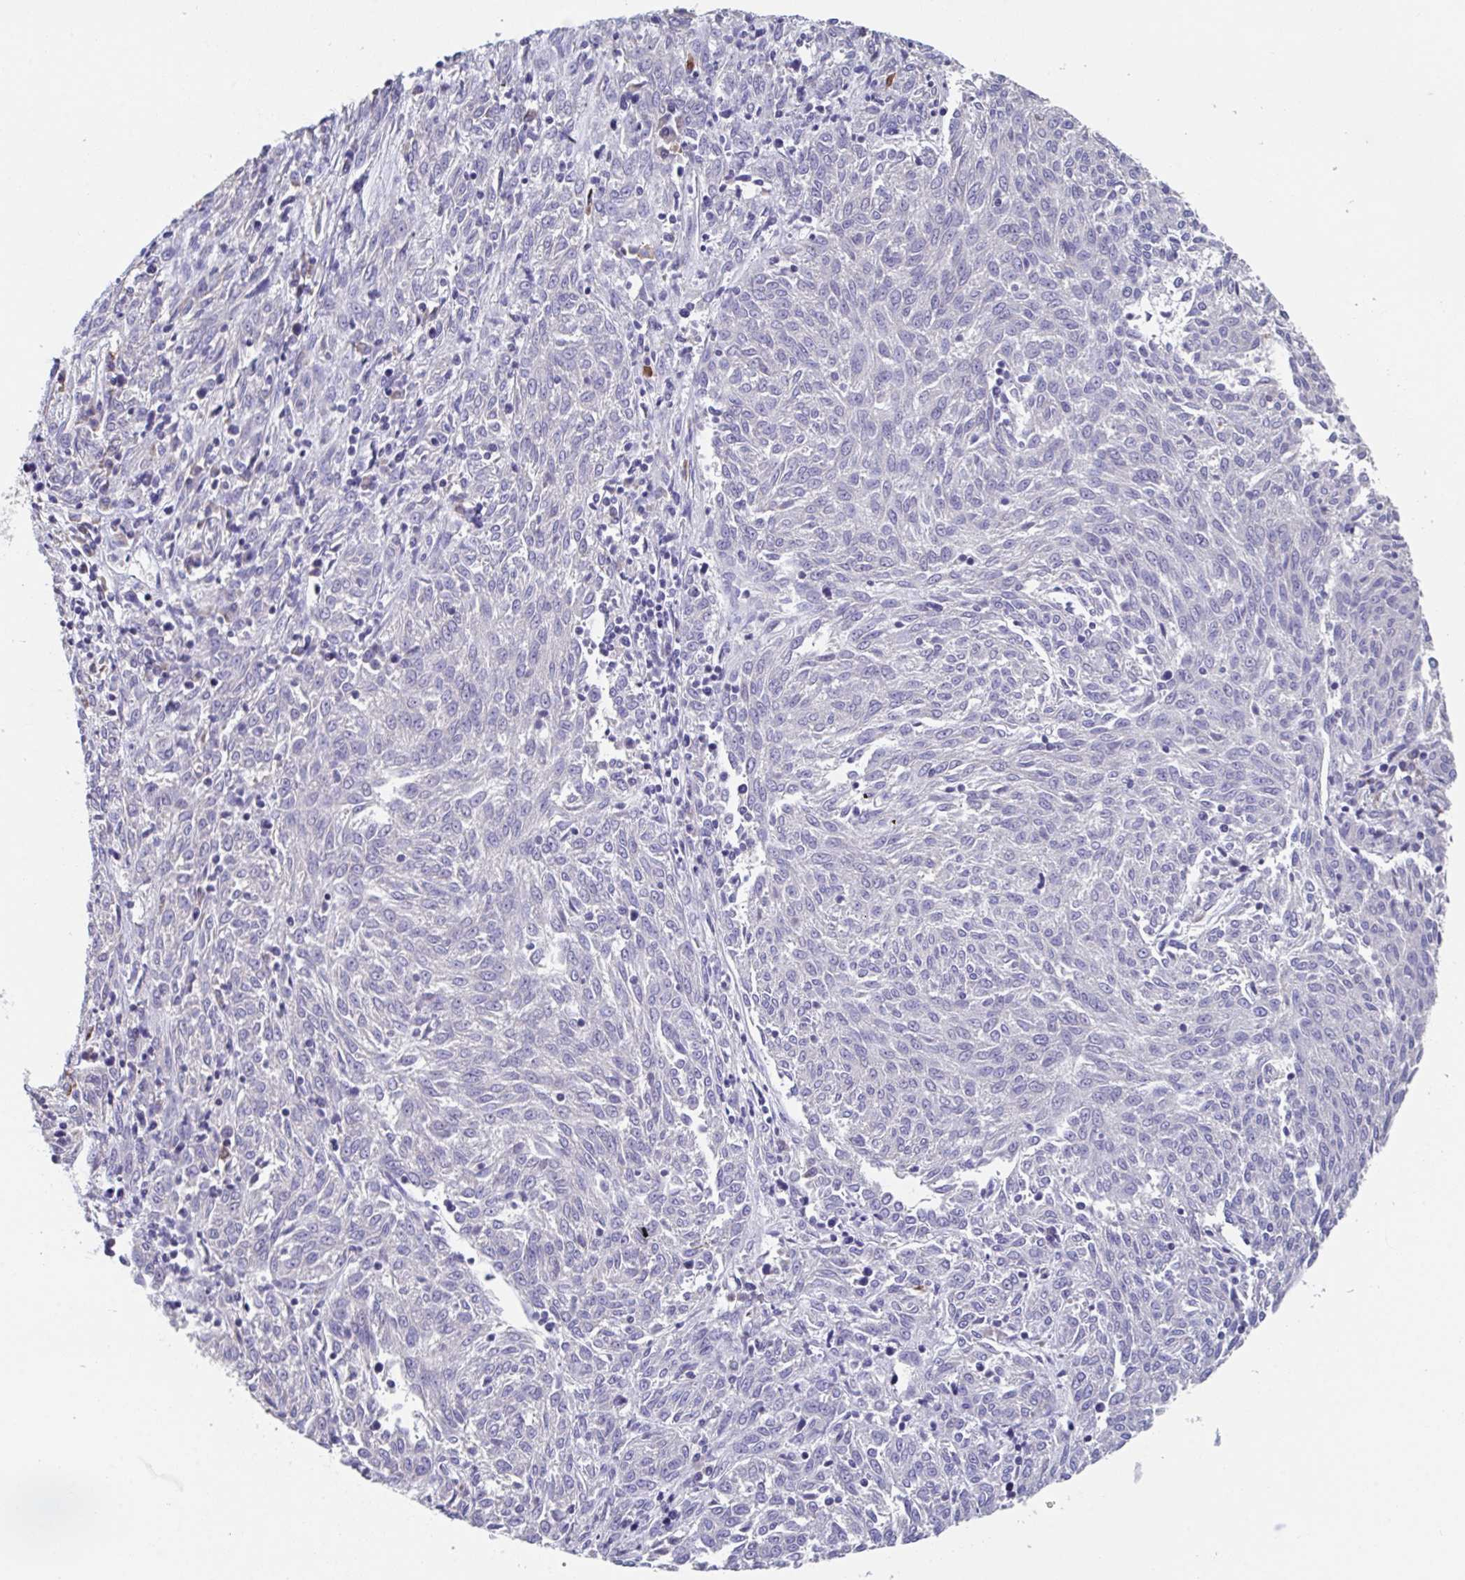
{"staining": {"intensity": "negative", "quantity": "none", "location": "none"}, "tissue": "melanoma", "cell_type": "Tumor cells", "image_type": "cancer", "snomed": [{"axis": "morphology", "description": "Malignant melanoma, NOS"}, {"axis": "topography", "description": "Skin"}], "caption": "Immunohistochemical staining of human malignant melanoma displays no significant staining in tumor cells.", "gene": "LRRC58", "patient": {"sex": "female", "age": 72}}